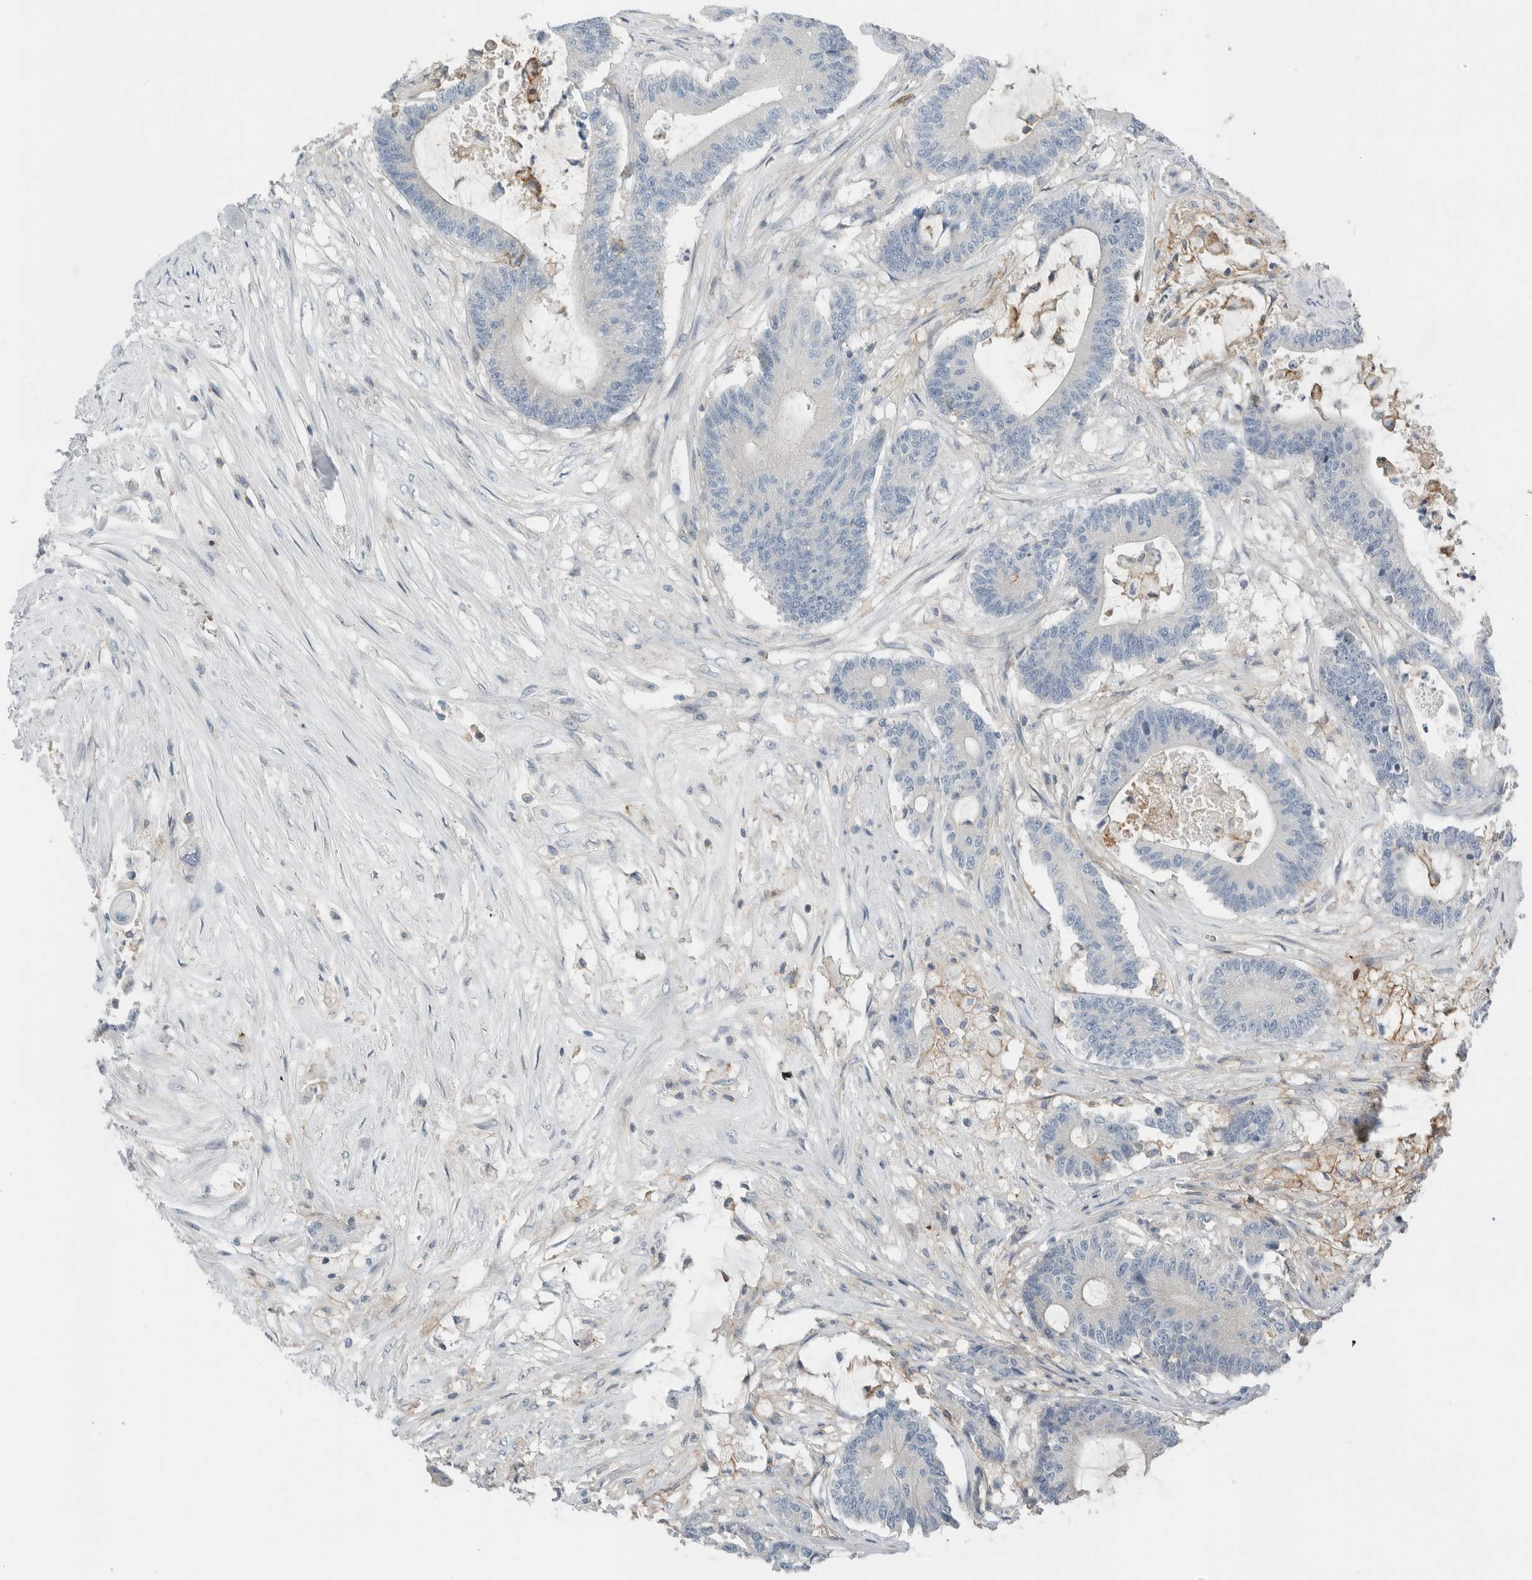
{"staining": {"intensity": "negative", "quantity": "none", "location": "none"}, "tissue": "colorectal cancer", "cell_type": "Tumor cells", "image_type": "cancer", "snomed": [{"axis": "morphology", "description": "Adenocarcinoma, NOS"}, {"axis": "topography", "description": "Colon"}], "caption": "The histopathology image reveals no staining of tumor cells in adenocarcinoma (colorectal). (DAB immunohistochemistry visualized using brightfield microscopy, high magnification).", "gene": "ERCC6L2", "patient": {"sex": "female", "age": 84}}